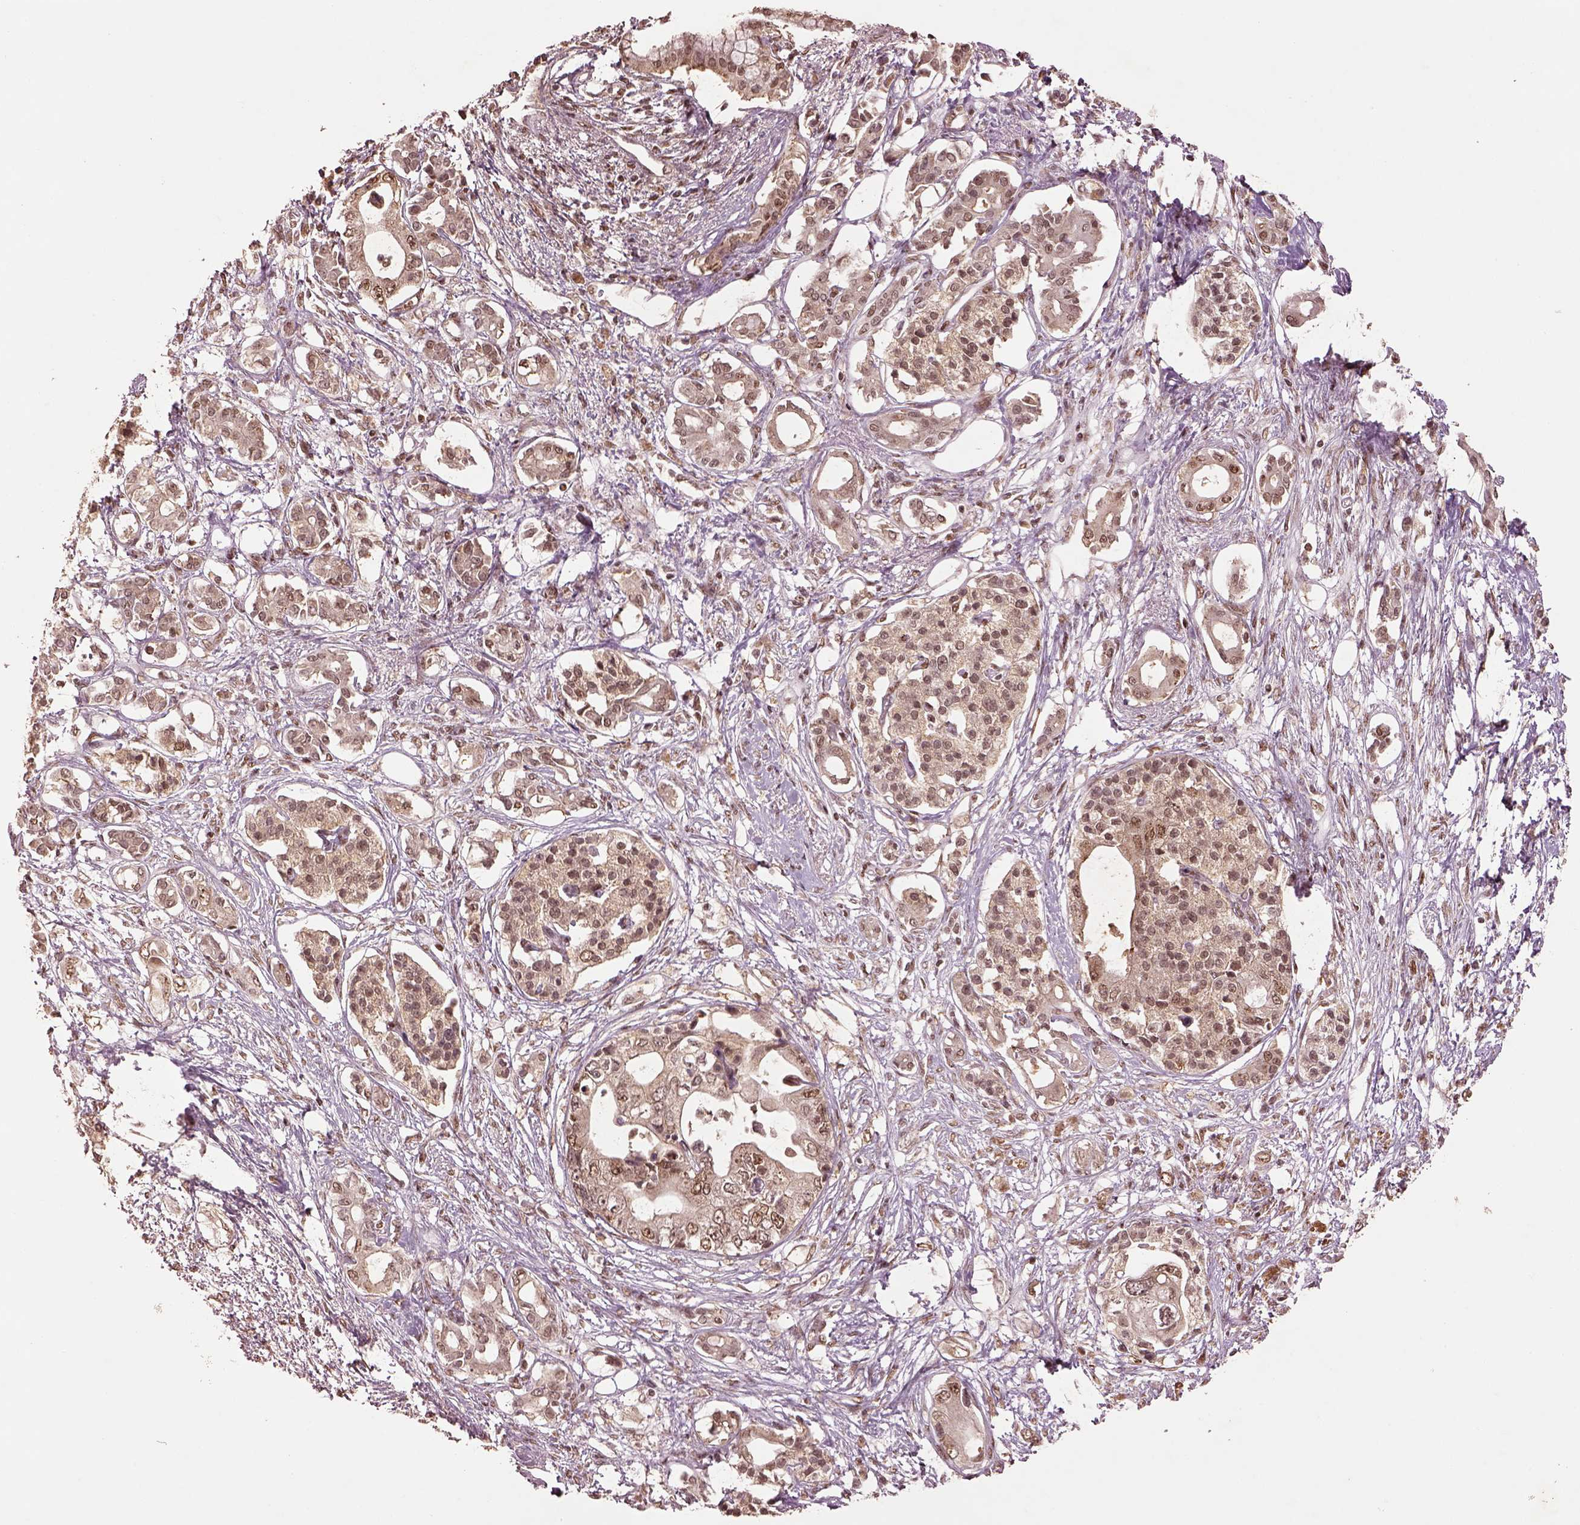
{"staining": {"intensity": "weak", "quantity": "25%-75%", "location": "nuclear"}, "tissue": "pancreatic cancer", "cell_type": "Tumor cells", "image_type": "cancer", "snomed": [{"axis": "morphology", "description": "Adenocarcinoma, NOS"}, {"axis": "topography", "description": "Pancreas"}], "caption": "Immunohistochemistry (DAB (3,3'-diaminobenzidine)) staining of human adenocarcinoma (pancreatic) exhibits weak nuclear protein staining in about 25%-75% of tumor cells.", "gene": "BRD9", "patient": {"sex": "female", "age": 63}}